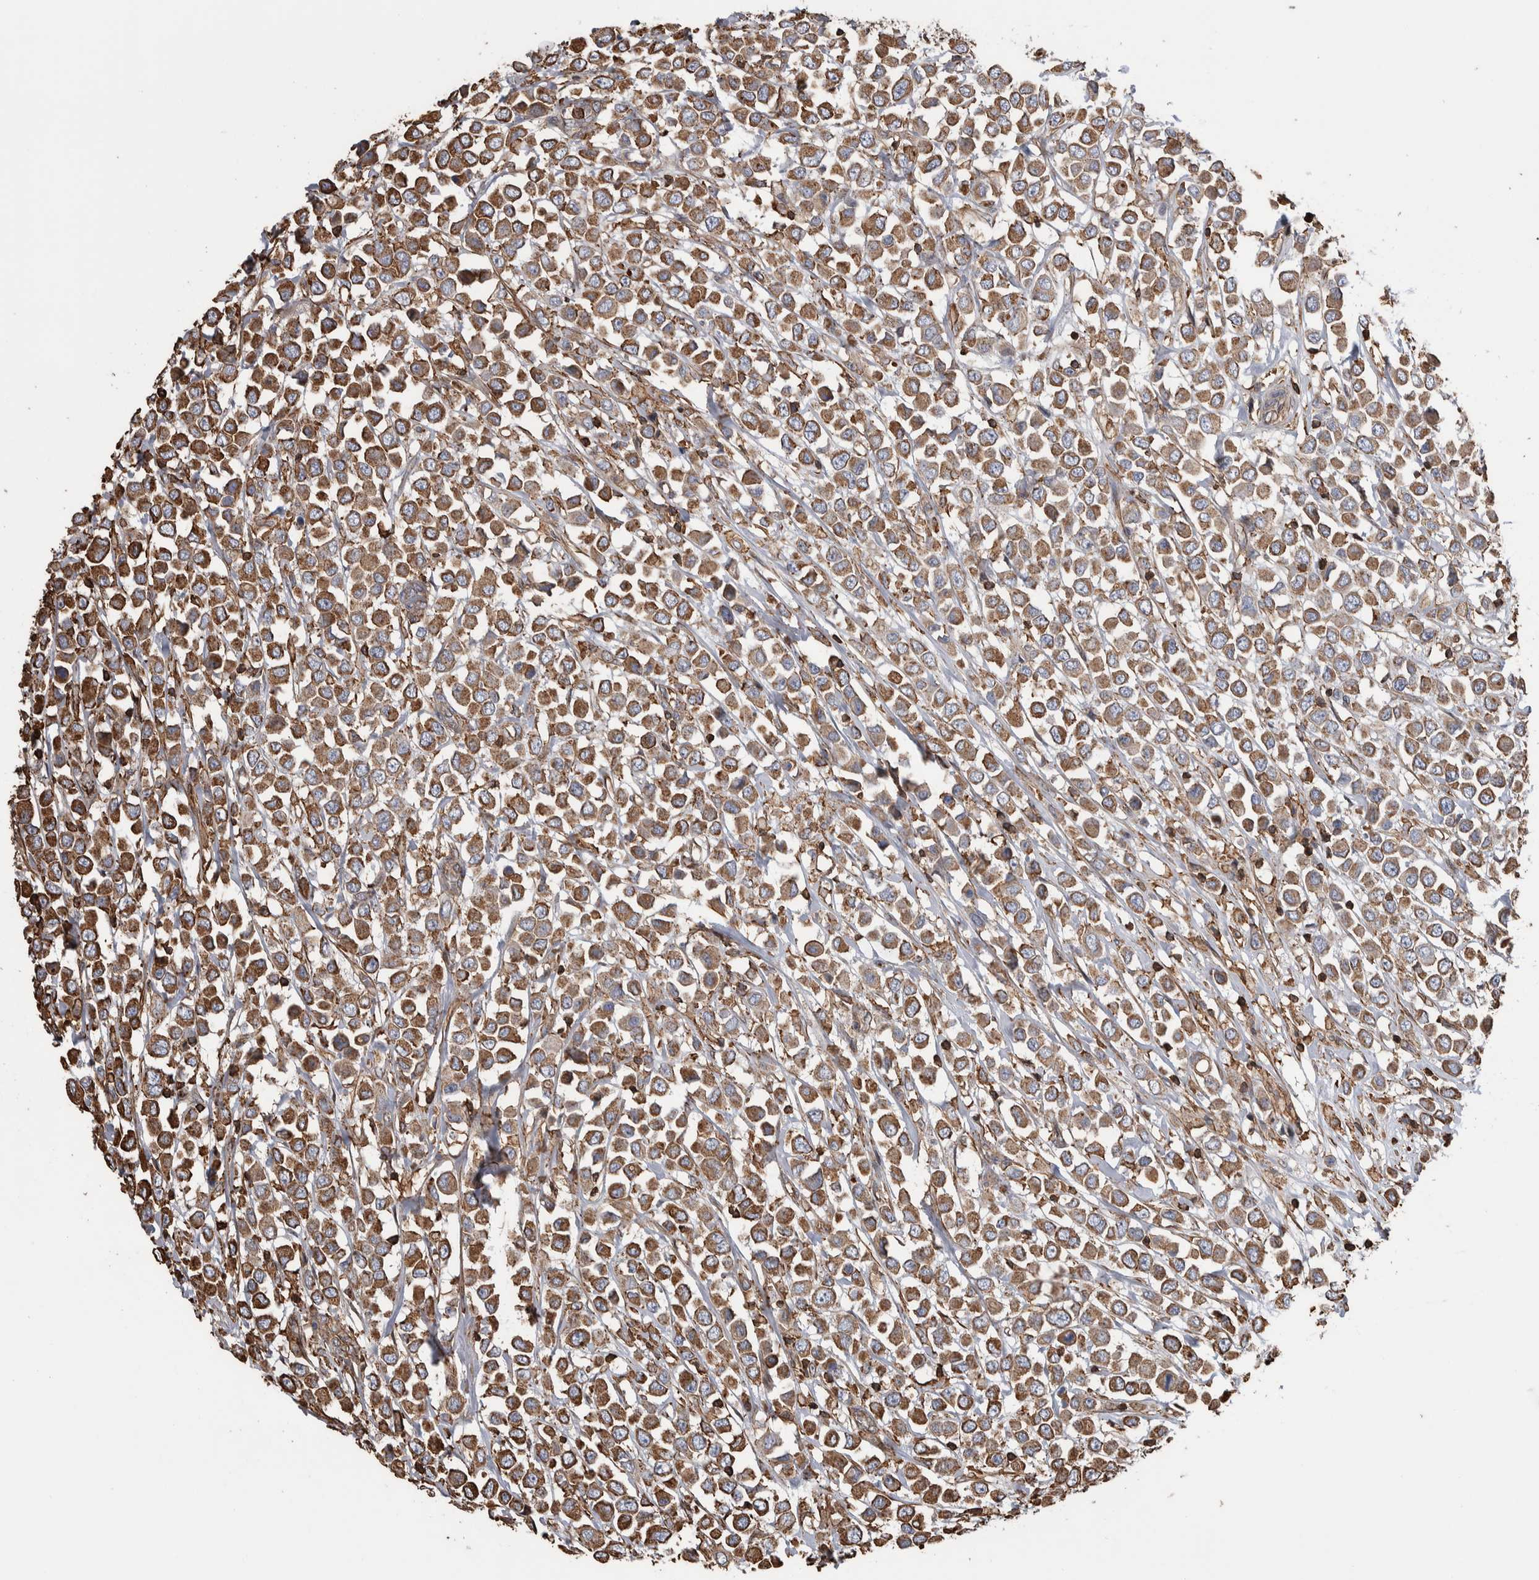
{"staining": {"intensity": "moderate", "quantity": ">75%", "location": "cytoplasmic/membranous"}, "tissue": "breast cancer", "cell_type": "Tumor cells", "image_type": "cancer", "snomed": [{"axis": "morphology", "description": "Duct carcinoma"}, {"axis": "topography", "description": "Breast"}], "caption": "Moderate cytoplasmic/membranous staining for a protein is seen in about >75% of tumor cells of breast cancer using immunohistochemistry (IHC).", "gene": "ENPP2", "patient": {"sex": "female", "age": 61}}